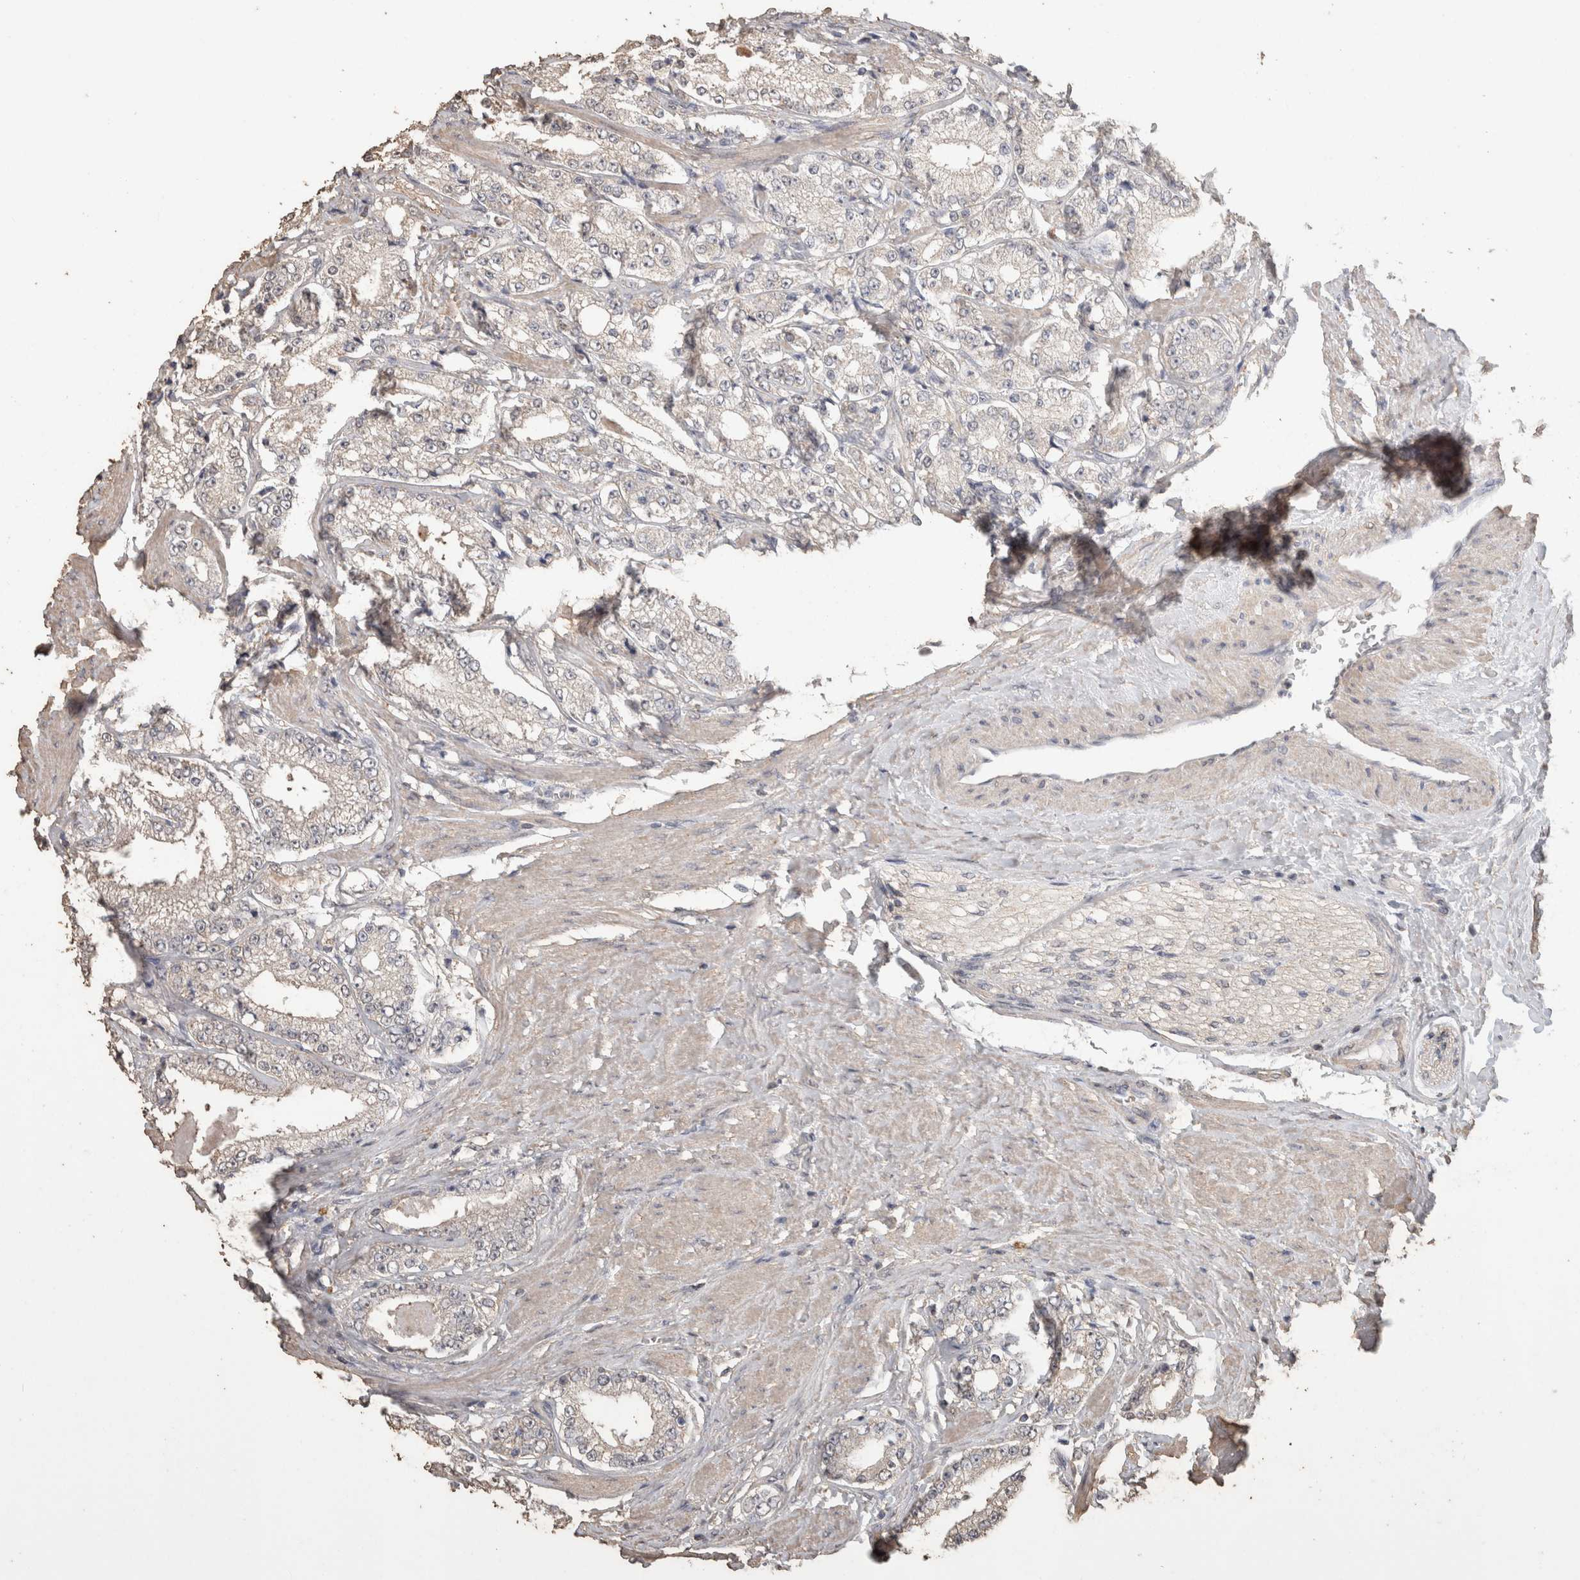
{"staining": {"intensity": "negative", "quantity": "none", "location": "none"}, "tissue": "prostate cancer", "cell_type": "Tumor cells", "image_type": "cancer", "snomed": [{"axis": "morphology", "description": "Adenocarcinoma, Low grade"}, {"axis": "topography", "description": "Prostate"}], "caption": "Prostate low-grade adenocarcinoma was stained to show a protein in brown. There is no significant staining in tumor cells.", "gene": "CX3CL1", "patient": {"sex": "male", "age": 63}}